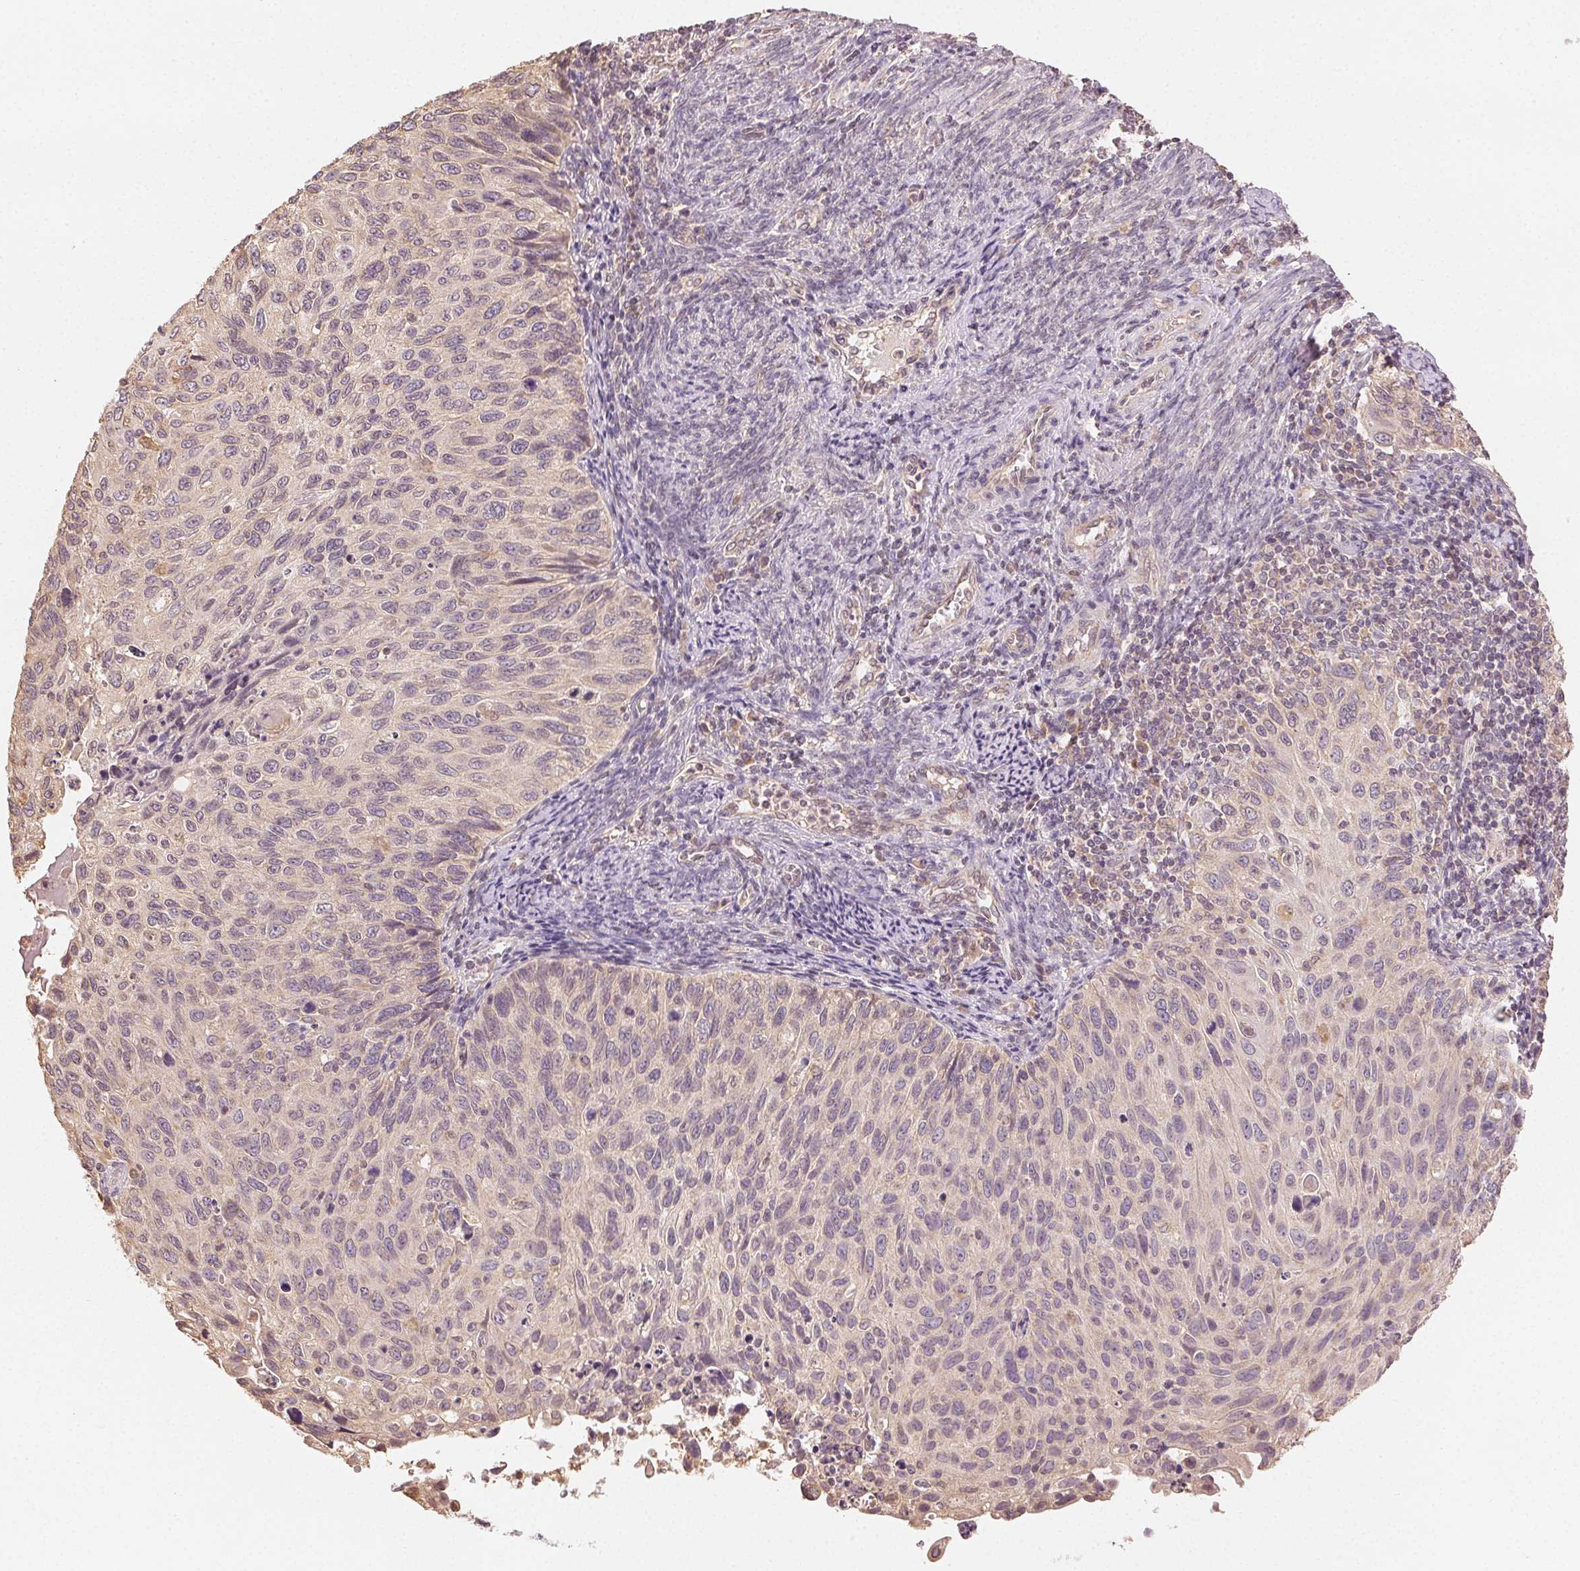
{"staining": {"intensity": "negative", "quantity": "none", "location": "none"}, "tissue": "cervical cancer", "cell_type": "Tumor cells", "image_type": "cancer", "snomed": [{"axis": "morphology", "description": "Squamous cell carcinoma, NOS"}, {"axis": "topography", "description": "Cervix"}], "caption": "A high-resolution photomicrograph shows immunohistochemistry staining of cervical cancer (squamous cell carcinoma), which exhibits no significant positivity in tumor cells.", "gene": "SEZ6L2", "patient": {"sex": "female", "age": 70}}